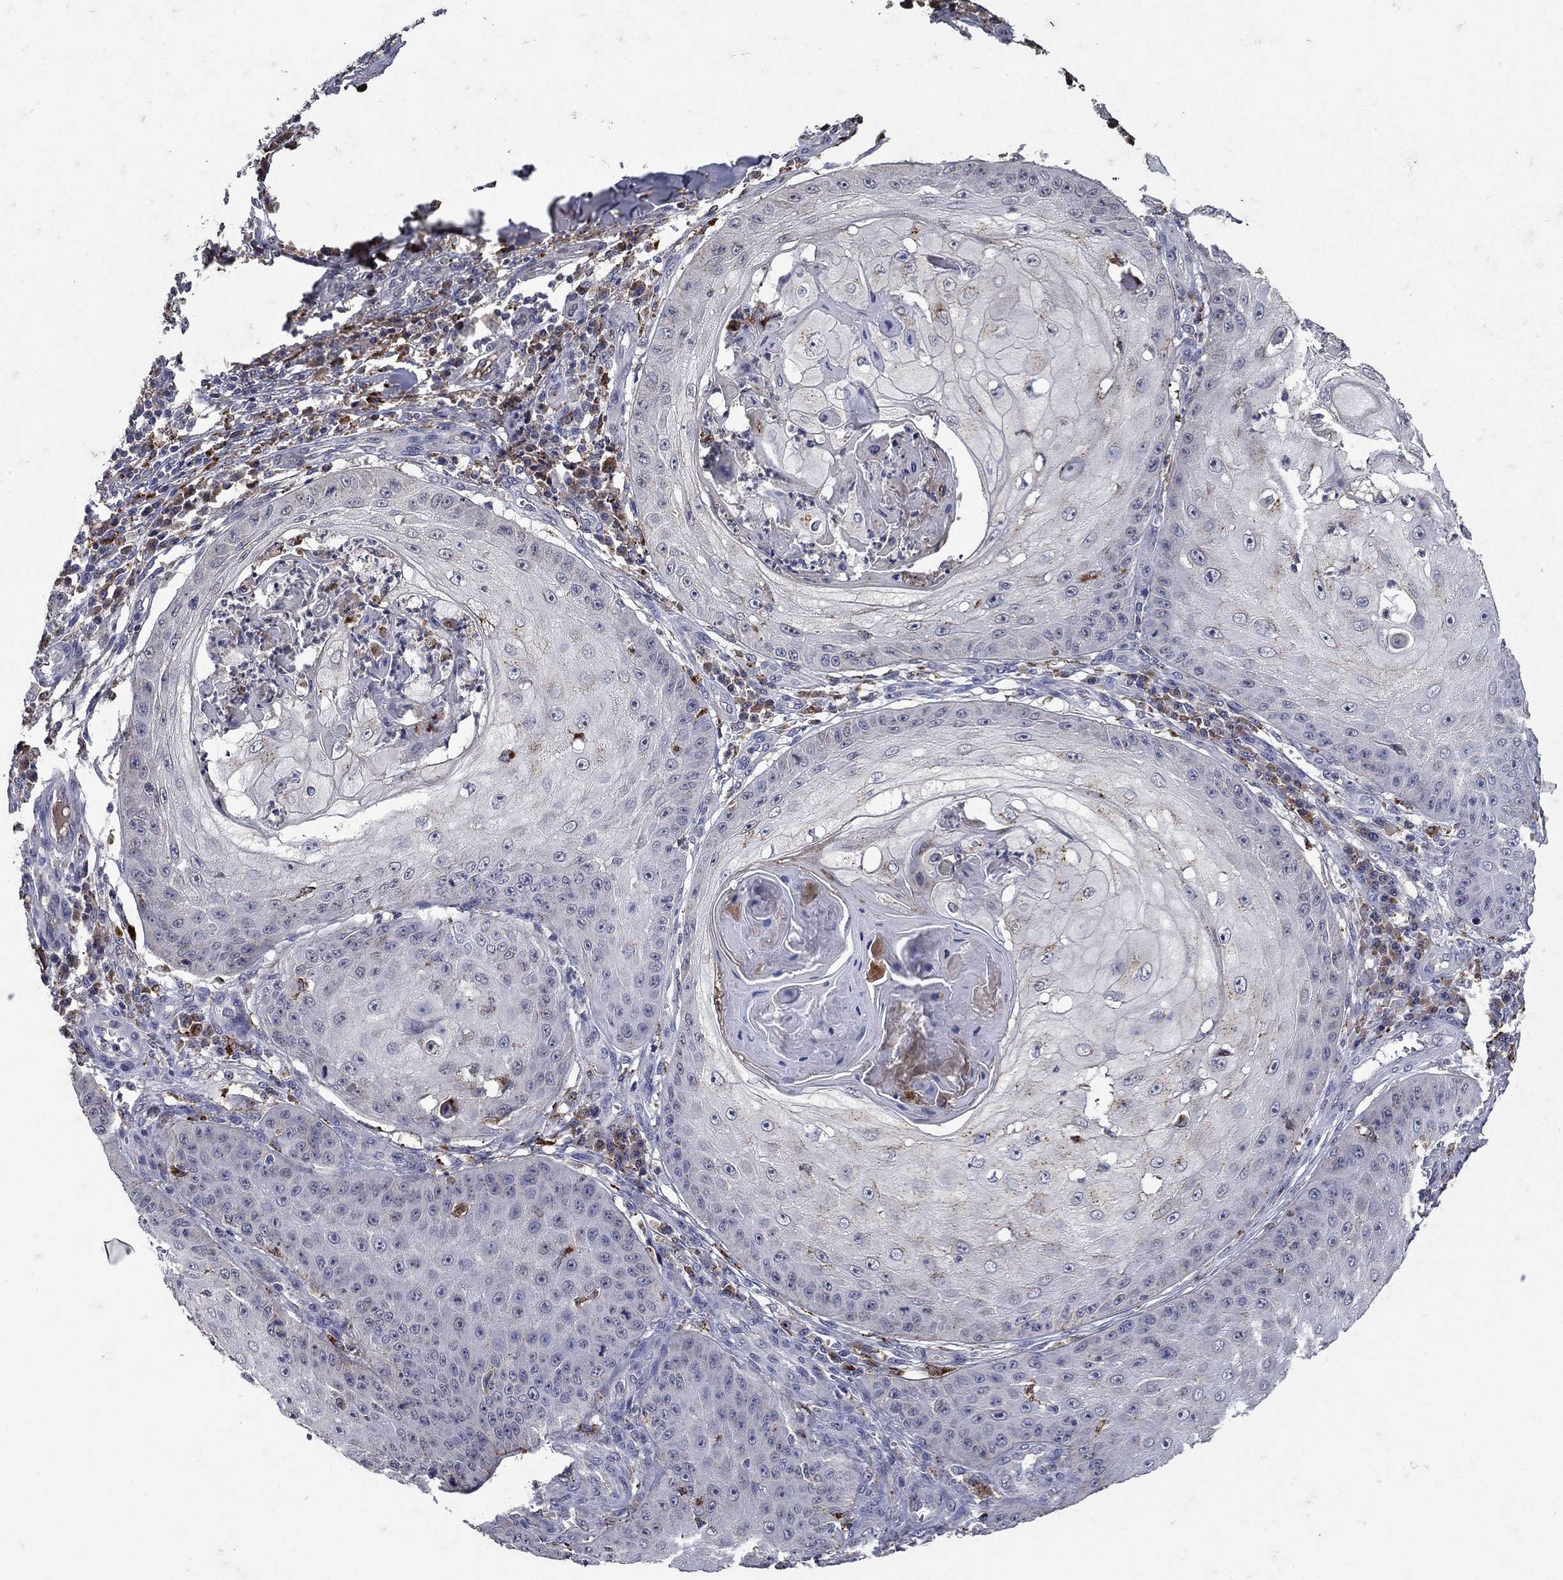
{"staining": {"intensity": "negative", "quantity": "none", "location": "none"}, "tissue": "skin cancer", "cell_type": "Tumor cells", "image_type": "cancer", "snomed": [{"axis": "morphology", "description": "Squamous cell carcinoma, NOS"}, {"axis": "topography", "description": "Skin"}], "caption": "This photomicrograph is of skin cancer (squamous cell carcinoma) stained with immunohistochemistry (IHC) to label a protein in brown with the nuclei are counter-stained blue. There is no positivity in tumor cells.", "gene": "NPC2", "patient": {"sex": "male", "age": 70}}